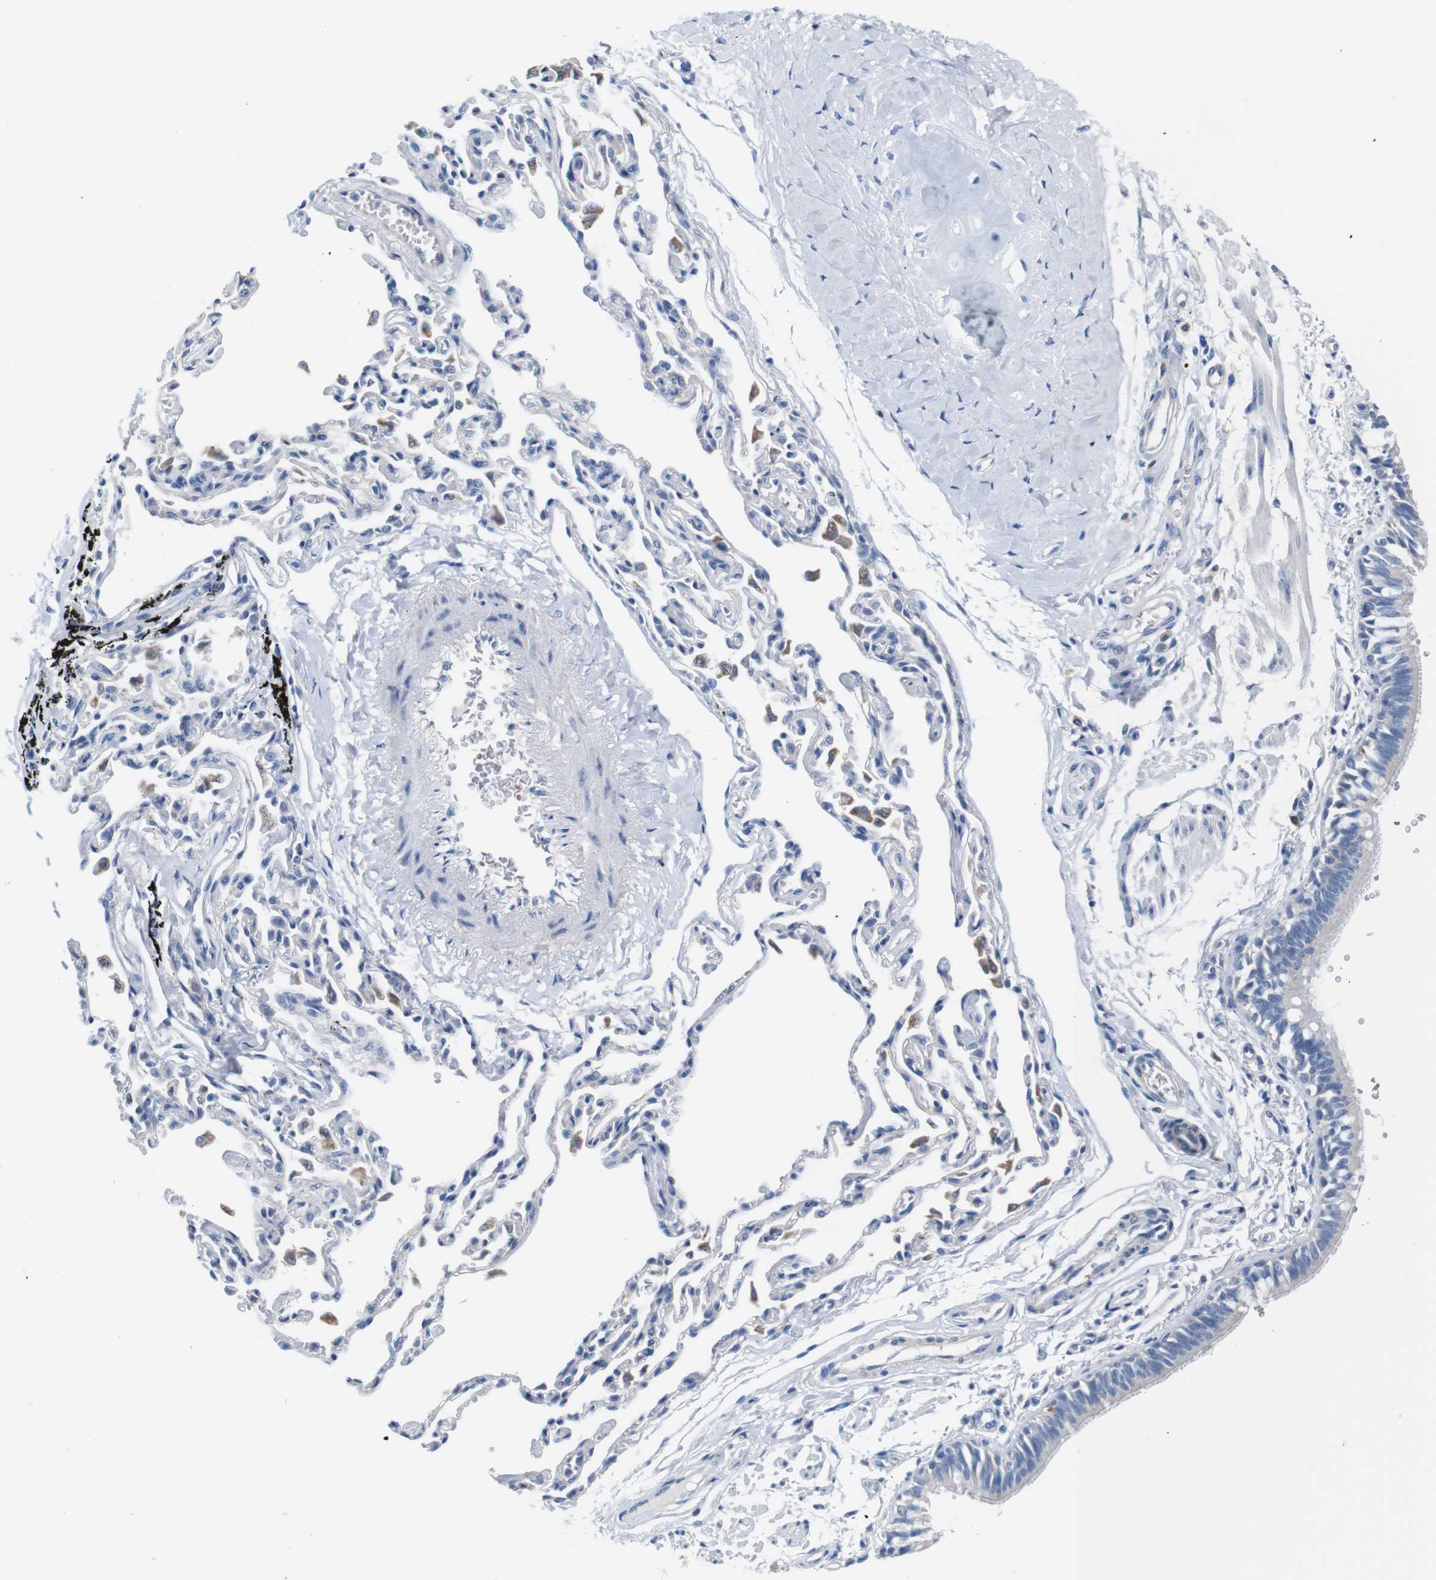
{"staining": {"intensity": "negative", "quantity": "none", "location": "none"}, "tissue": "bronchus", "cell_type": "Respiratory epithelial cells", "image_type": "normal", "snomed": [{"axis": "morphology", "description": "Normal tissue, NOS"}, {"axis": "topography", "description": "Bronchus"}, {"axis": "topography", "description": "Lung"}], "caption": "This is an IHC histopathology image of normal human bronchus. There is no staining in respiratory epithelial cells.", "gene": "IGSF8", "patient": {"sex": "male", "age": 64}}